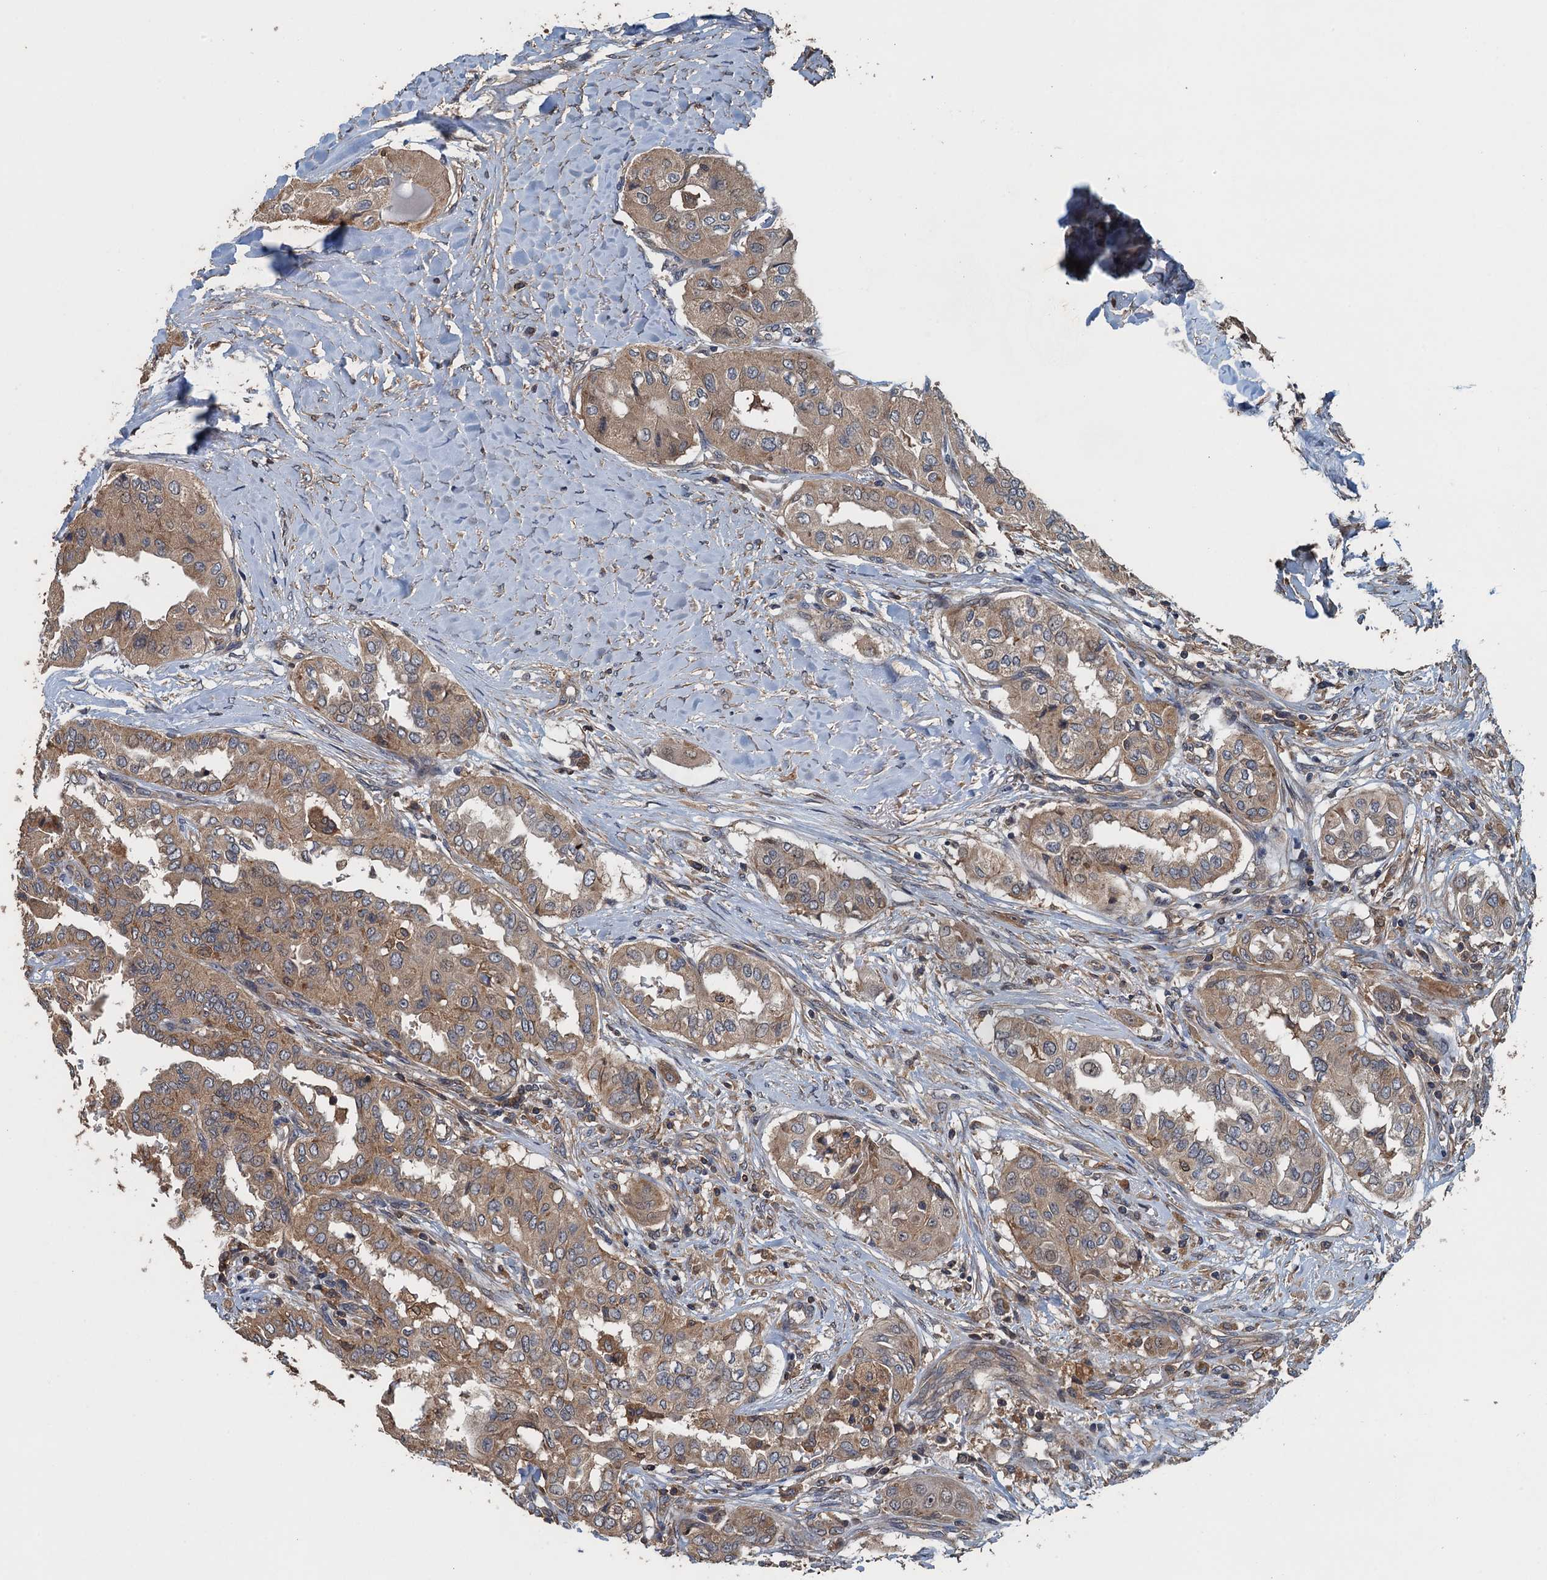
{"staining": {"intensity": "moderate", "quantity": ">75%", "location": "cytoplasmic/membranous"}, "tissue": "thyroid cancer", "cell_type": "Tumor cells", "image_type": "cancer", "snomed": [{"axis": "morphology", "description": "Papillary adenocarcinoma, NOS"}, {"axis": "topography", "description": "Thyroid gland"}], "caption": "Tumor cells demonstrate moderate cytoplasmic/membranous positivity in approximately >75% of cells in thyroid cancer.", "gene": "BORCS5", "patient": {"sex": "female", "age": 59}}